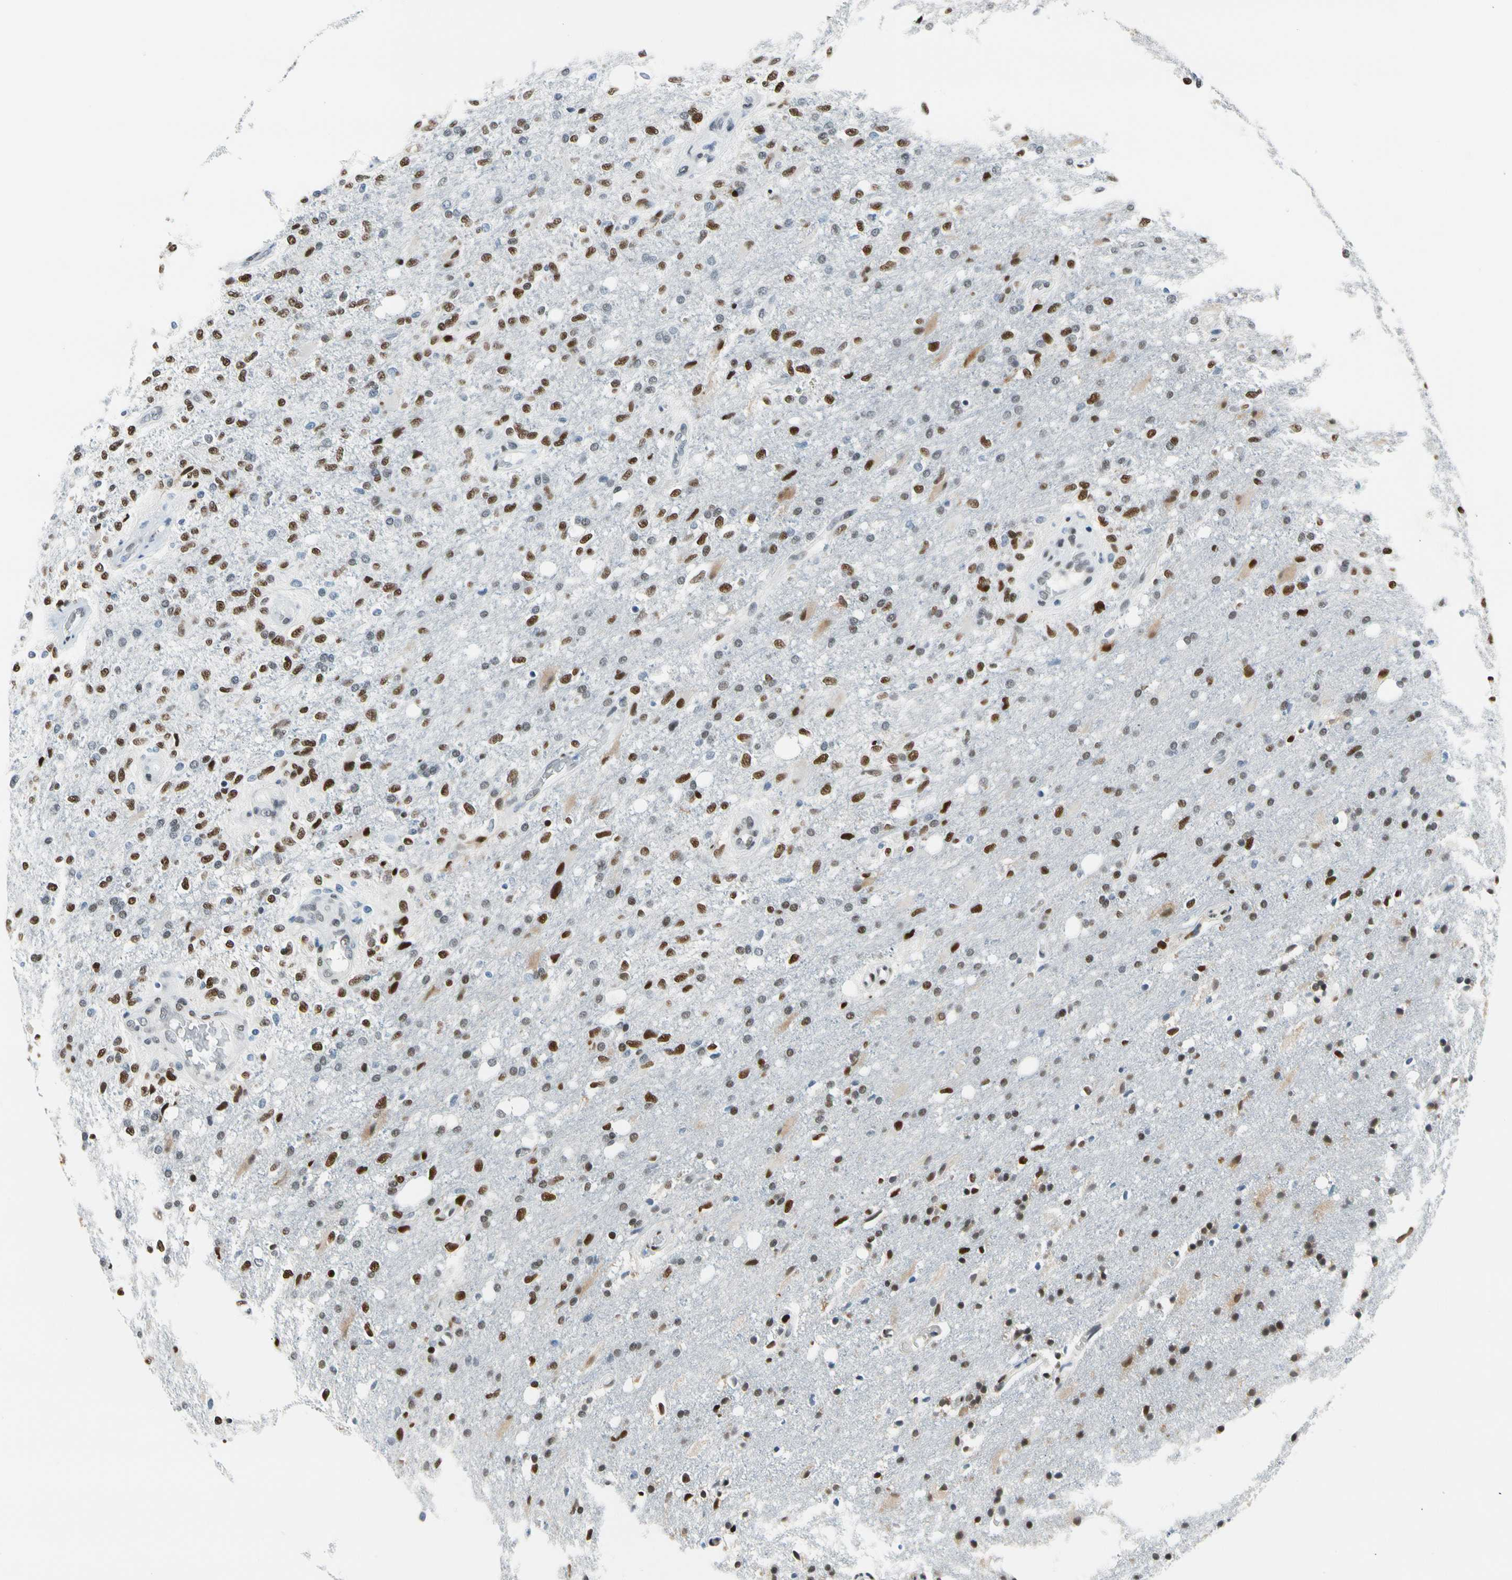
{"staining": {"intensity": "moderate", "quantity": "25%-75%", "location": "nuclear"}, "tissue": "glioma", "cell_type": "Tumor cells", "image_type": "cancer", "snomed": [{"axis": "morphology", "description": "Normal tissue, NOS"}, {"axis": "morphology", "description": "Glioma, malignant, High grade"}, {"axis": "topography", "description": "Cerebral cortex"}], "caption": "Malignant high-grade glioma was stained to show a protein in brown. There is medium levels of moderate nuclear expression in approximately 25%-75% of tumor cells.", "gene": "NFIA", "patient": {"sex": "male", "age": 77}}